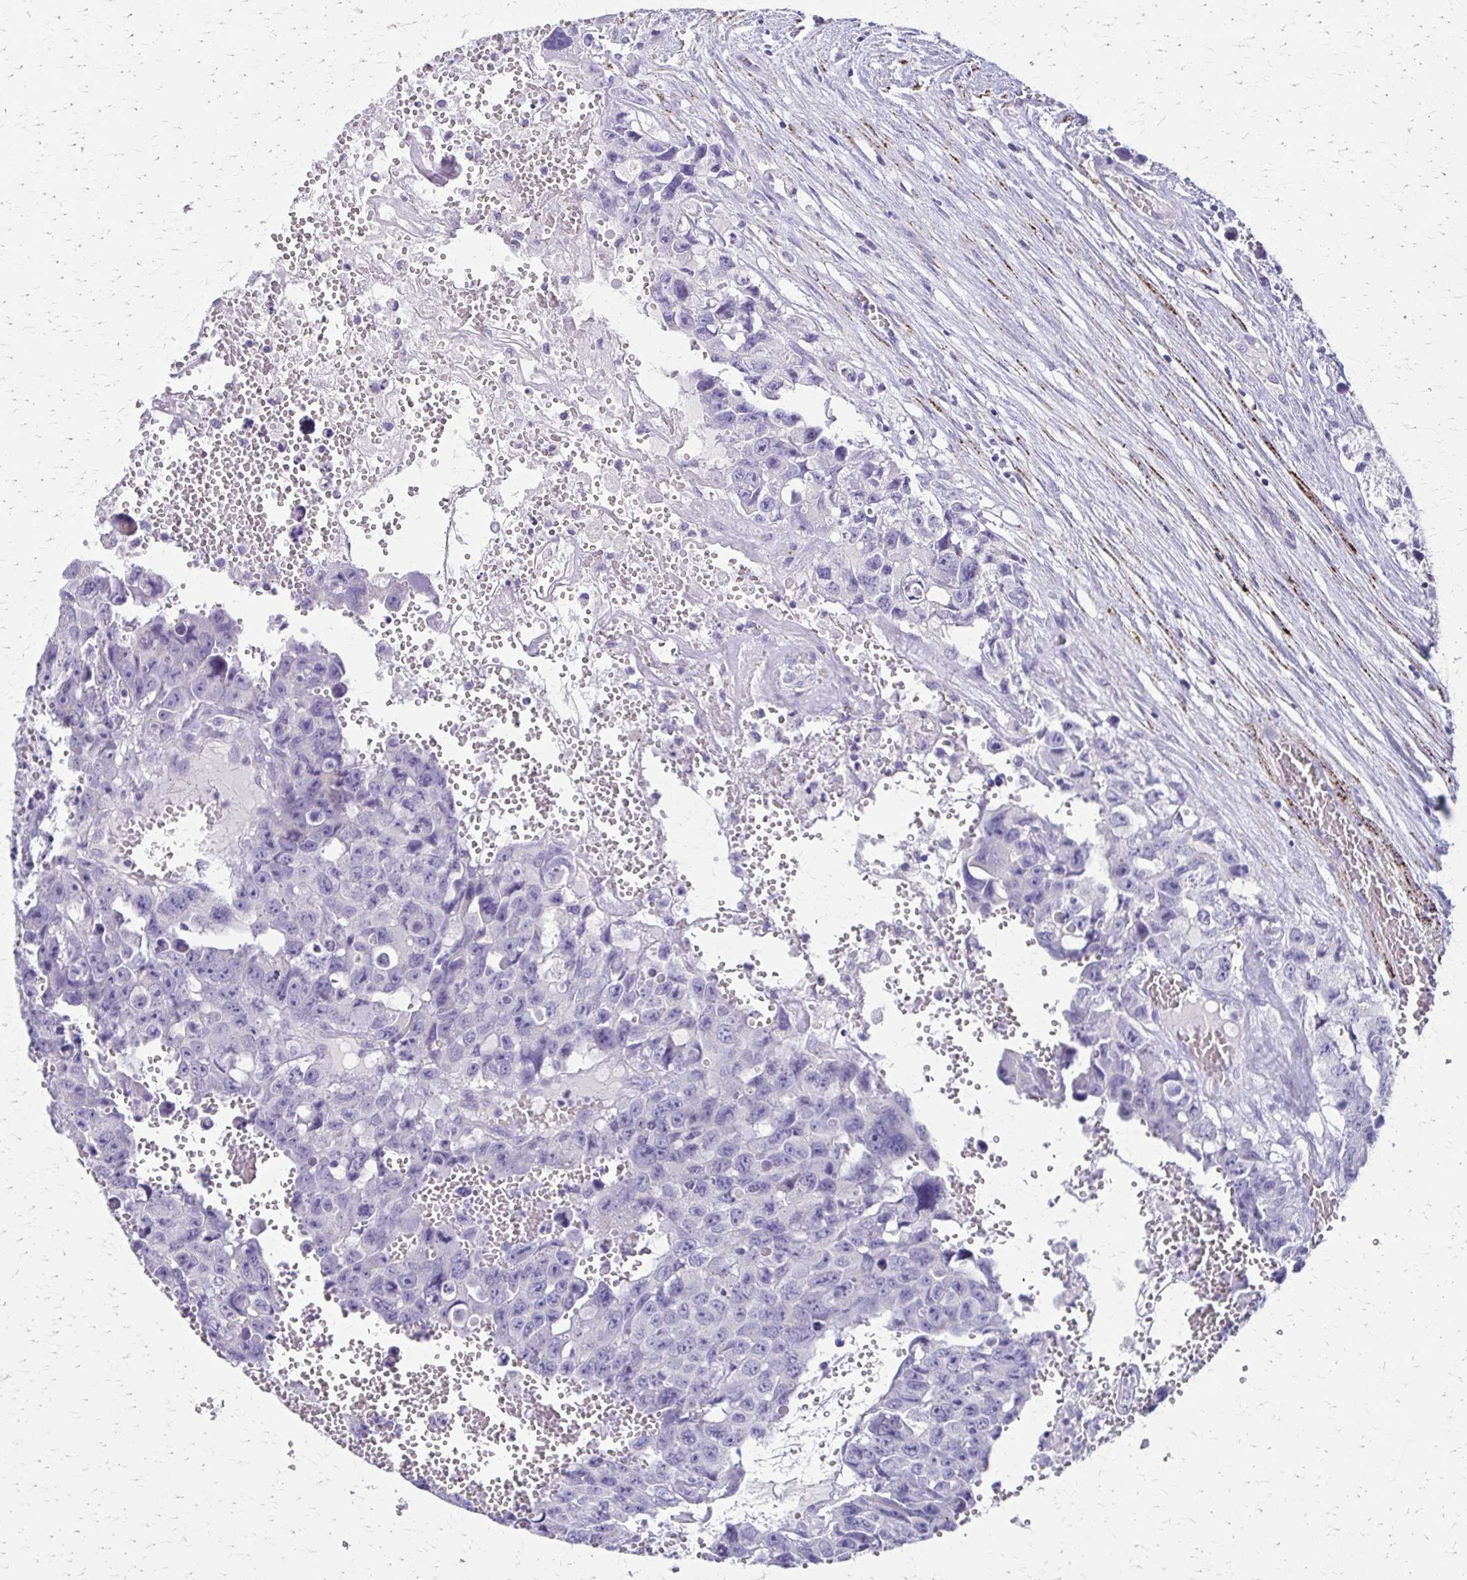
{"staining": {"intensity": "negative", "quantity": "none", "location": "none"}, "tissue": "testis cancer", "cell_type": "Tumor cells", "image_type": "cancer", "snomed": [{"axis": "morphology", "description": "Seminoma, NOS"}, {"axis": "topography", "description": "Testis"}], "caption": "The IHC histopathology image has no significant staining in tumor cells of seminoma (testis) tissue.", "gene": "ZSCAN5B", "patient": {"sex": "male", "age": 26}}